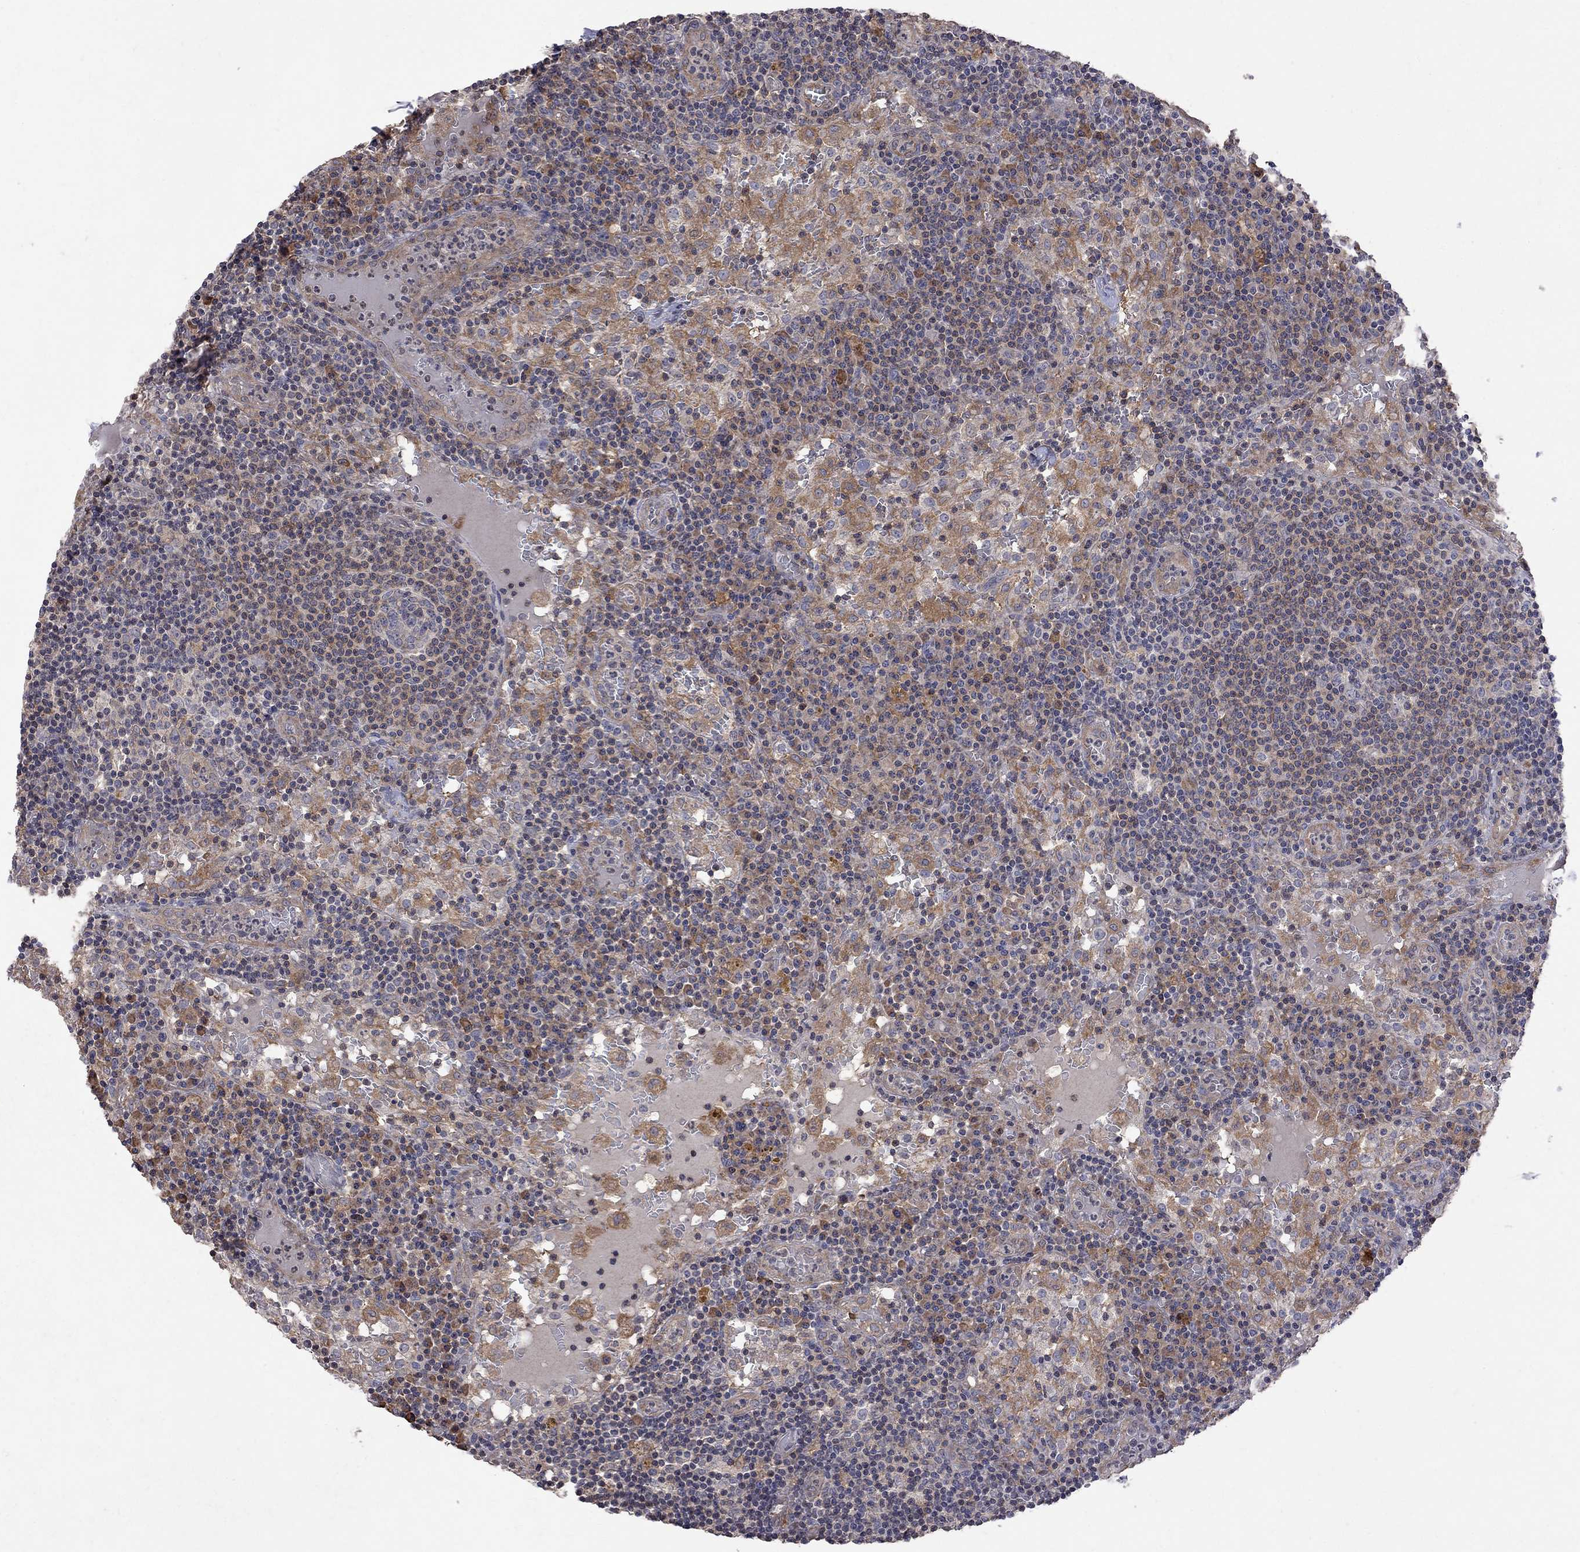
{"staining": {"intensity": "negative", "quantity": "none", "location": "none"}, "tissue": "lymph node", "cell_type": "Germinal center cells", "image_type": "normal", "snomed": [{"axis": "morphology", "description": "Normal tissue, NOS"}, {"axis": "topography", "description": "Lymph node"}], "caption": "Germinal center cells are negative for brown protein staining in unremarkable lymph node. (Immunohistochemistry, brightfield microscopy, high magnification).", "gene": "ABI3", "patient": {"sex": "male", "age": 62}}